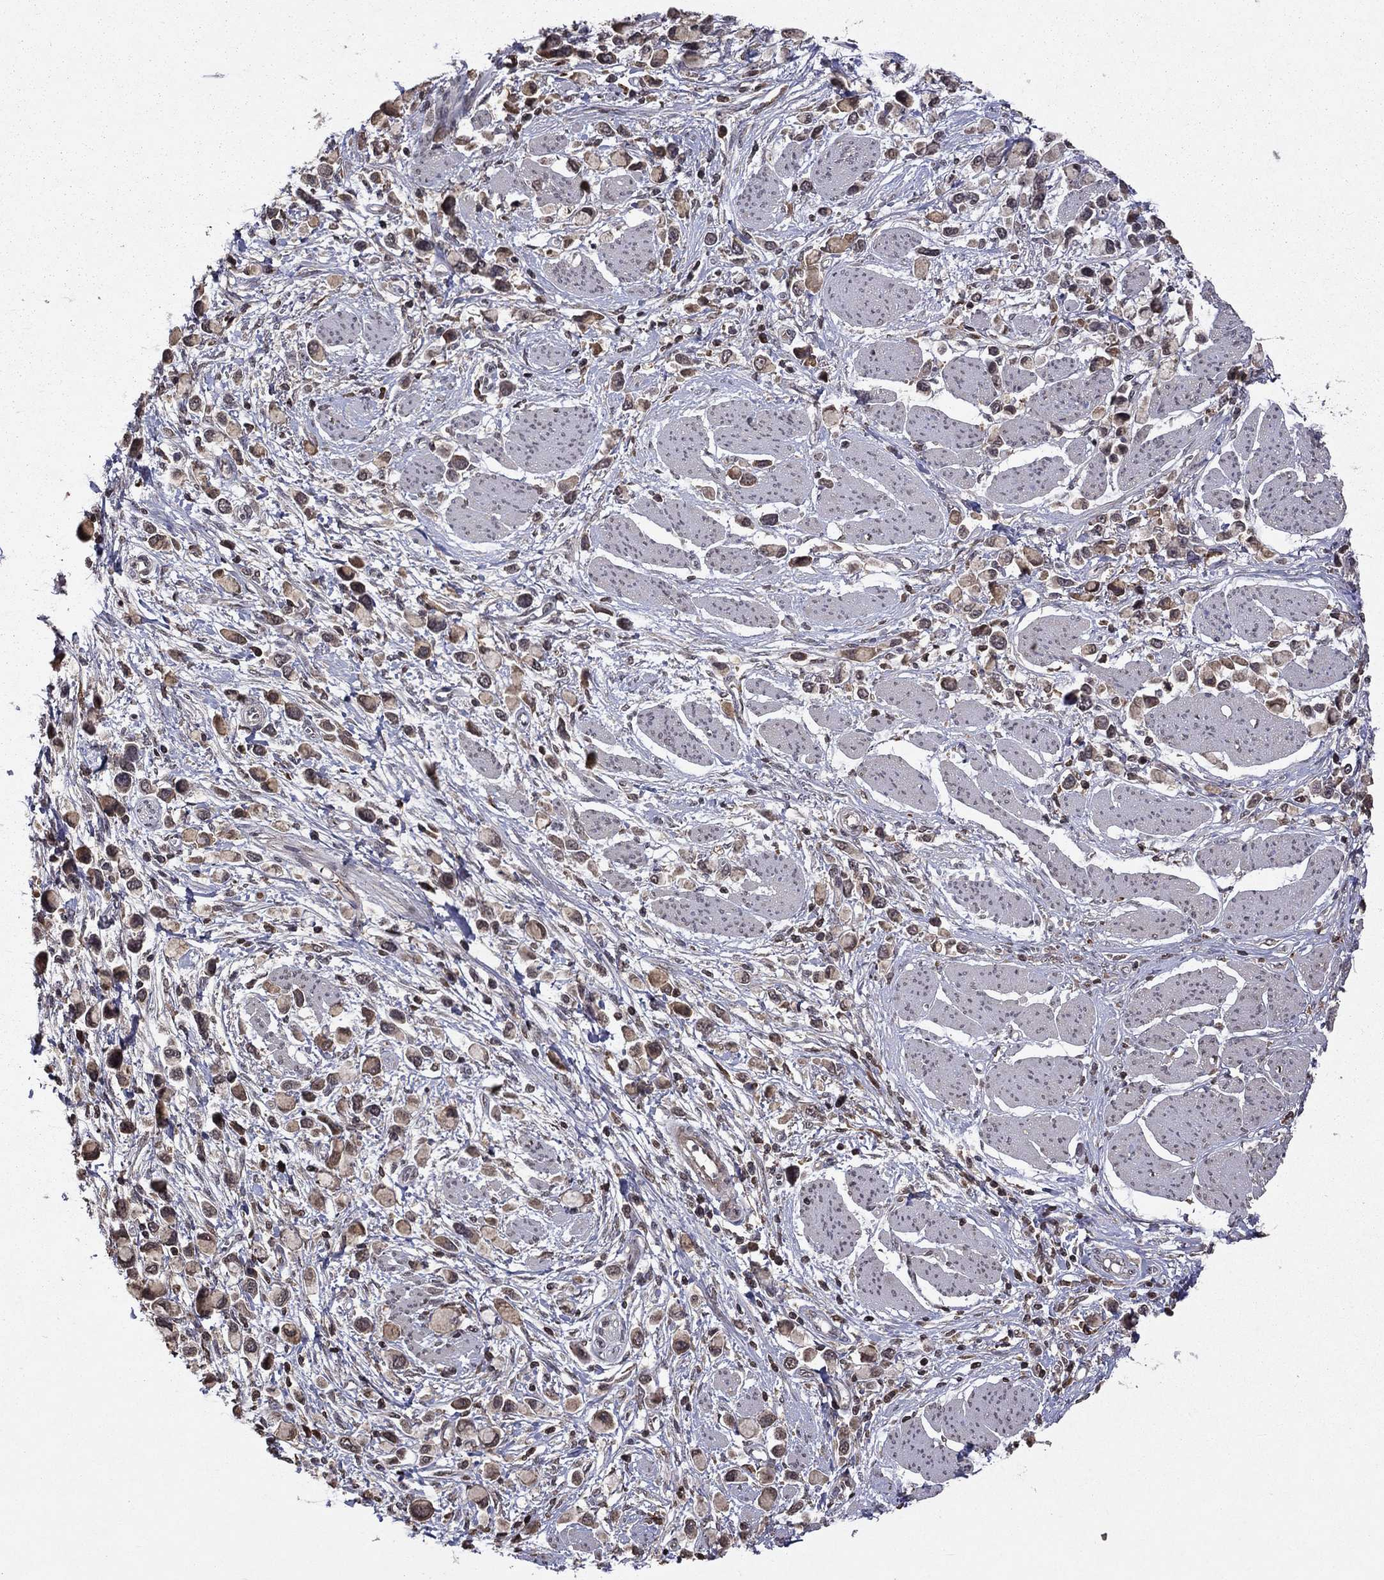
{"staining": {"intensity": "weak", "quantity": "25%-75%", "location": "cytoplasmic/membranous"}, "tissue": "stomach cancer", "cell_type": "Tumor cells", "image_type": "cancer", "snomed": [{"axis": "morphology", "description": "Adenocarcinoma, NOS"}, {"axis": "topography", "description": "Stomach"}], "caption": "Stomach cancer stained with a brown dye displays weak cytoplasmic/membranous positive positivity in approximately 25%-75% of tumor cells.", "gene": "NLGN1", "patient": {"sex": "female", "age": 81}}